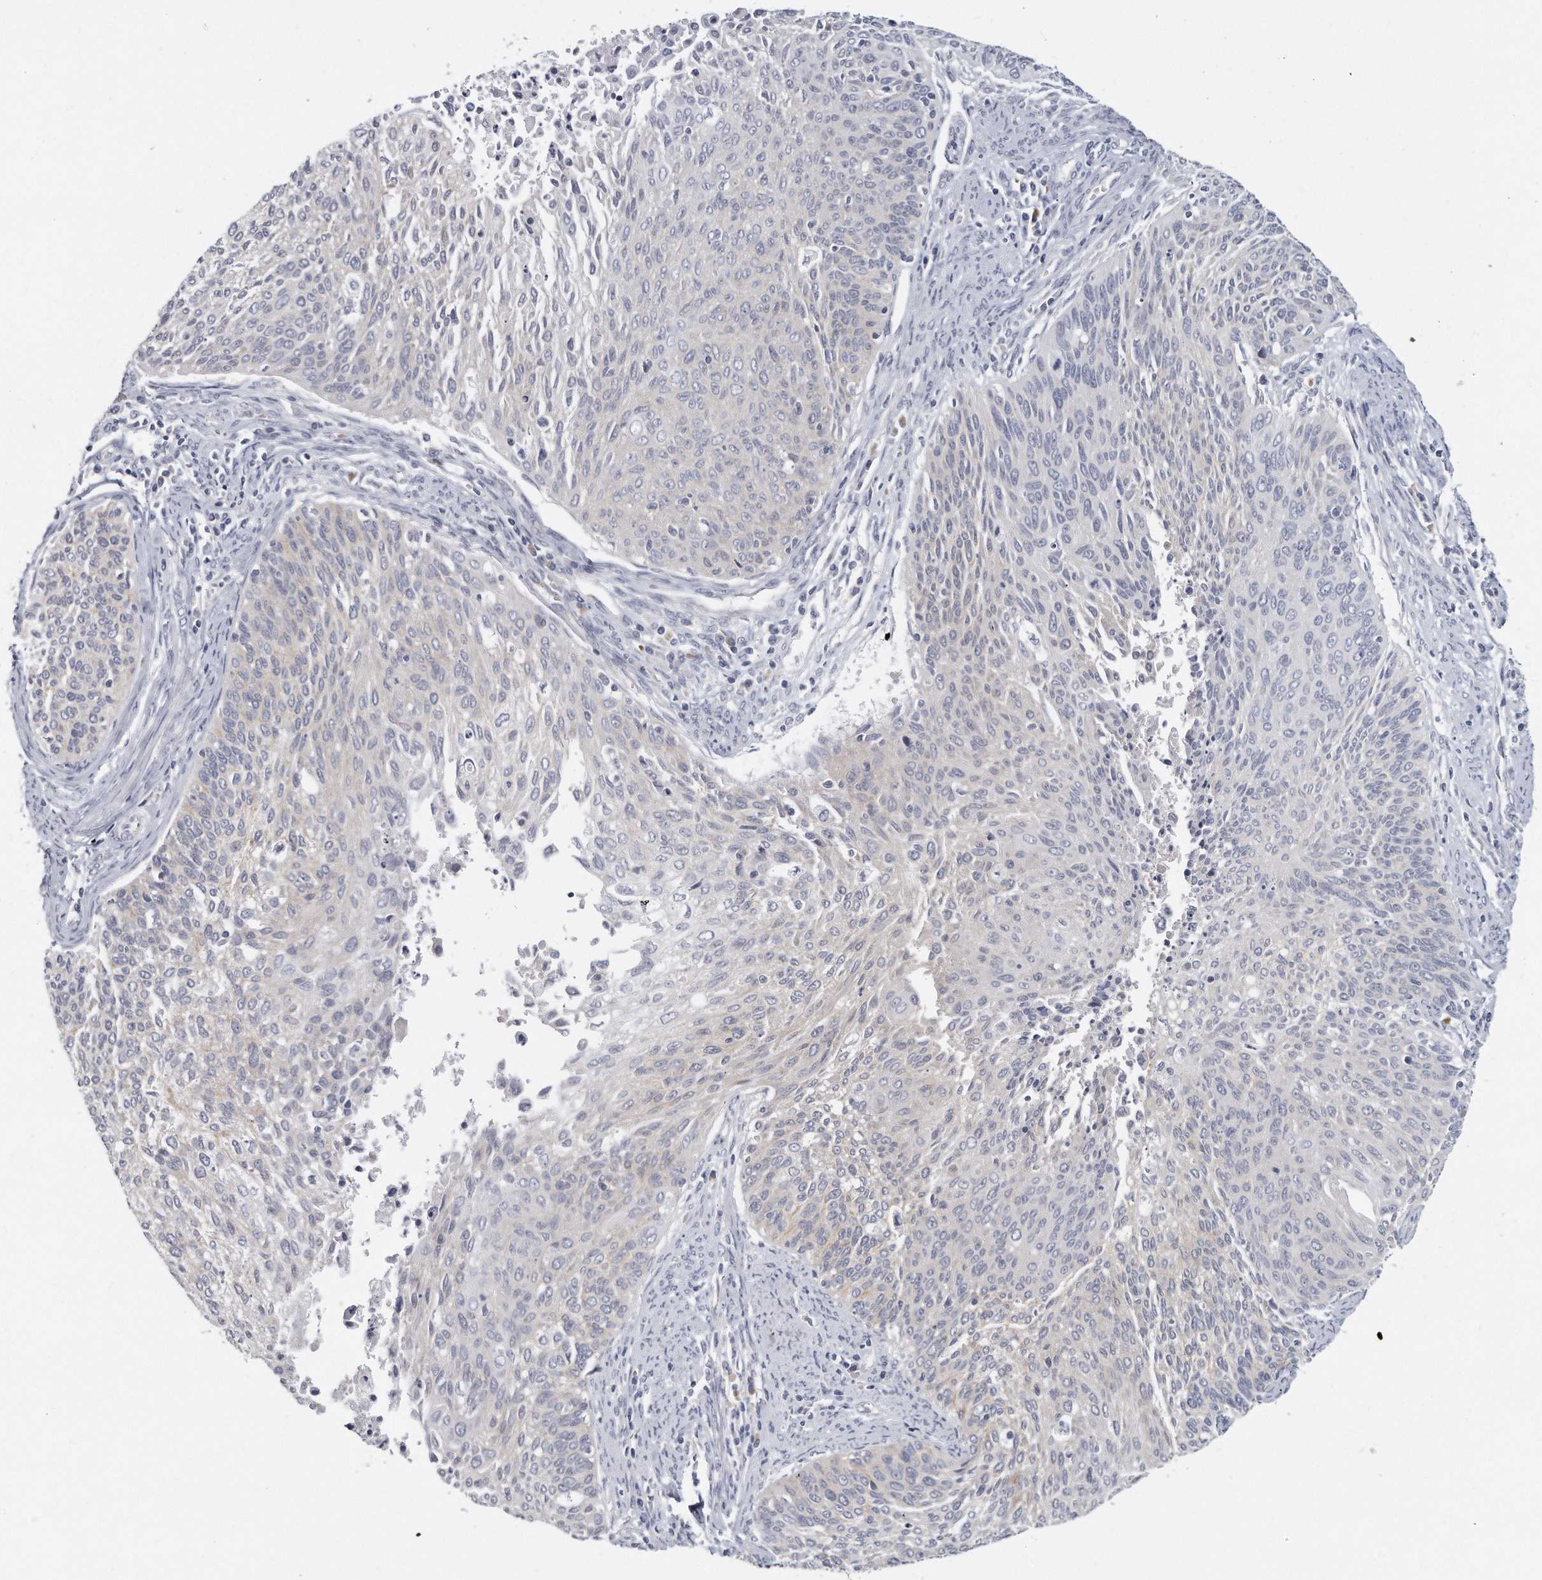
{"staining": {"intensity": "negative", "quantity": "none", "location": "none"}, "tissue": "cervical cancer", "cell_type": "Tumor cells", "image_type": "cancer", "snomed": [{"axis": "morphology", "description": "Squamous cell carcinoma, NOS"}, {"axis": "topography", "description": "Cervix"}], "caption": "Immunohistochemistry micrograph of neoplastic tissue: cervical squamous cell carcinoma stained with DAB shows no significant protein positivity in tumor cells.", "gene": "PLEKHA6", "patient": {"sex": "female", "age": 55}}